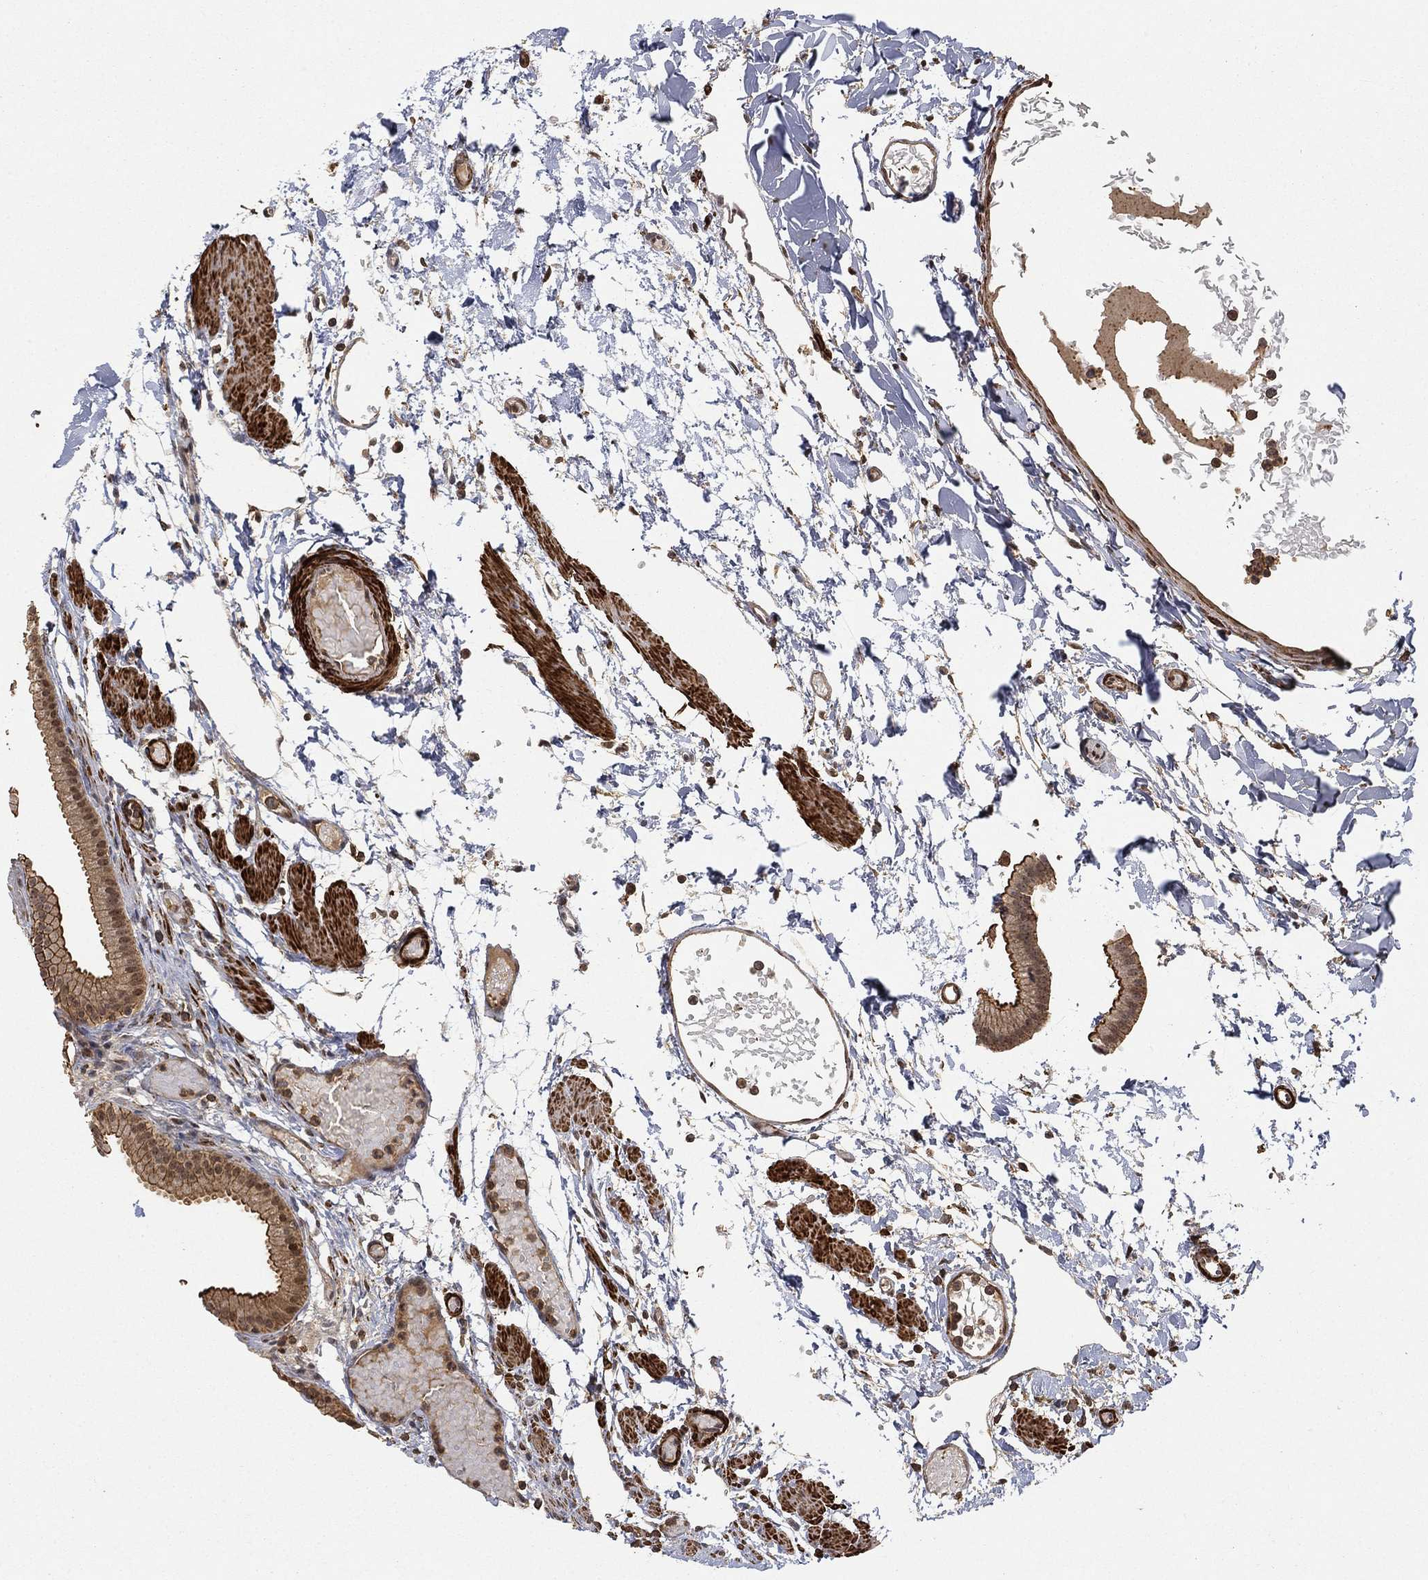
{"staining": {"intensity": "moderate", "quantity": "25%-75%", "location": "cytoplasmic/membranous,nuclear"}, "tissue": "gallbladder", "cell_type": "Glandular cells", "image_type": "normal", "snomed": [{"axis": "morphology", "description": "Normal tissue, NOS"}, {"axis": "topography", "description": "Gallbladder"}, {"axis": "topography", "description": "Peripheral nerve tissue"}], "caption": "Immunohistochemistry (IHC) photomicrograph of benign human gallbladder stained for a protein (brown), which exhibits medium levels of moderate cytoplasmic/membranous,nuclear staining in about 25%-75% of glandular cells.", "gene": "CRYL1", "patient": {"sex": "female", "age": 45}}